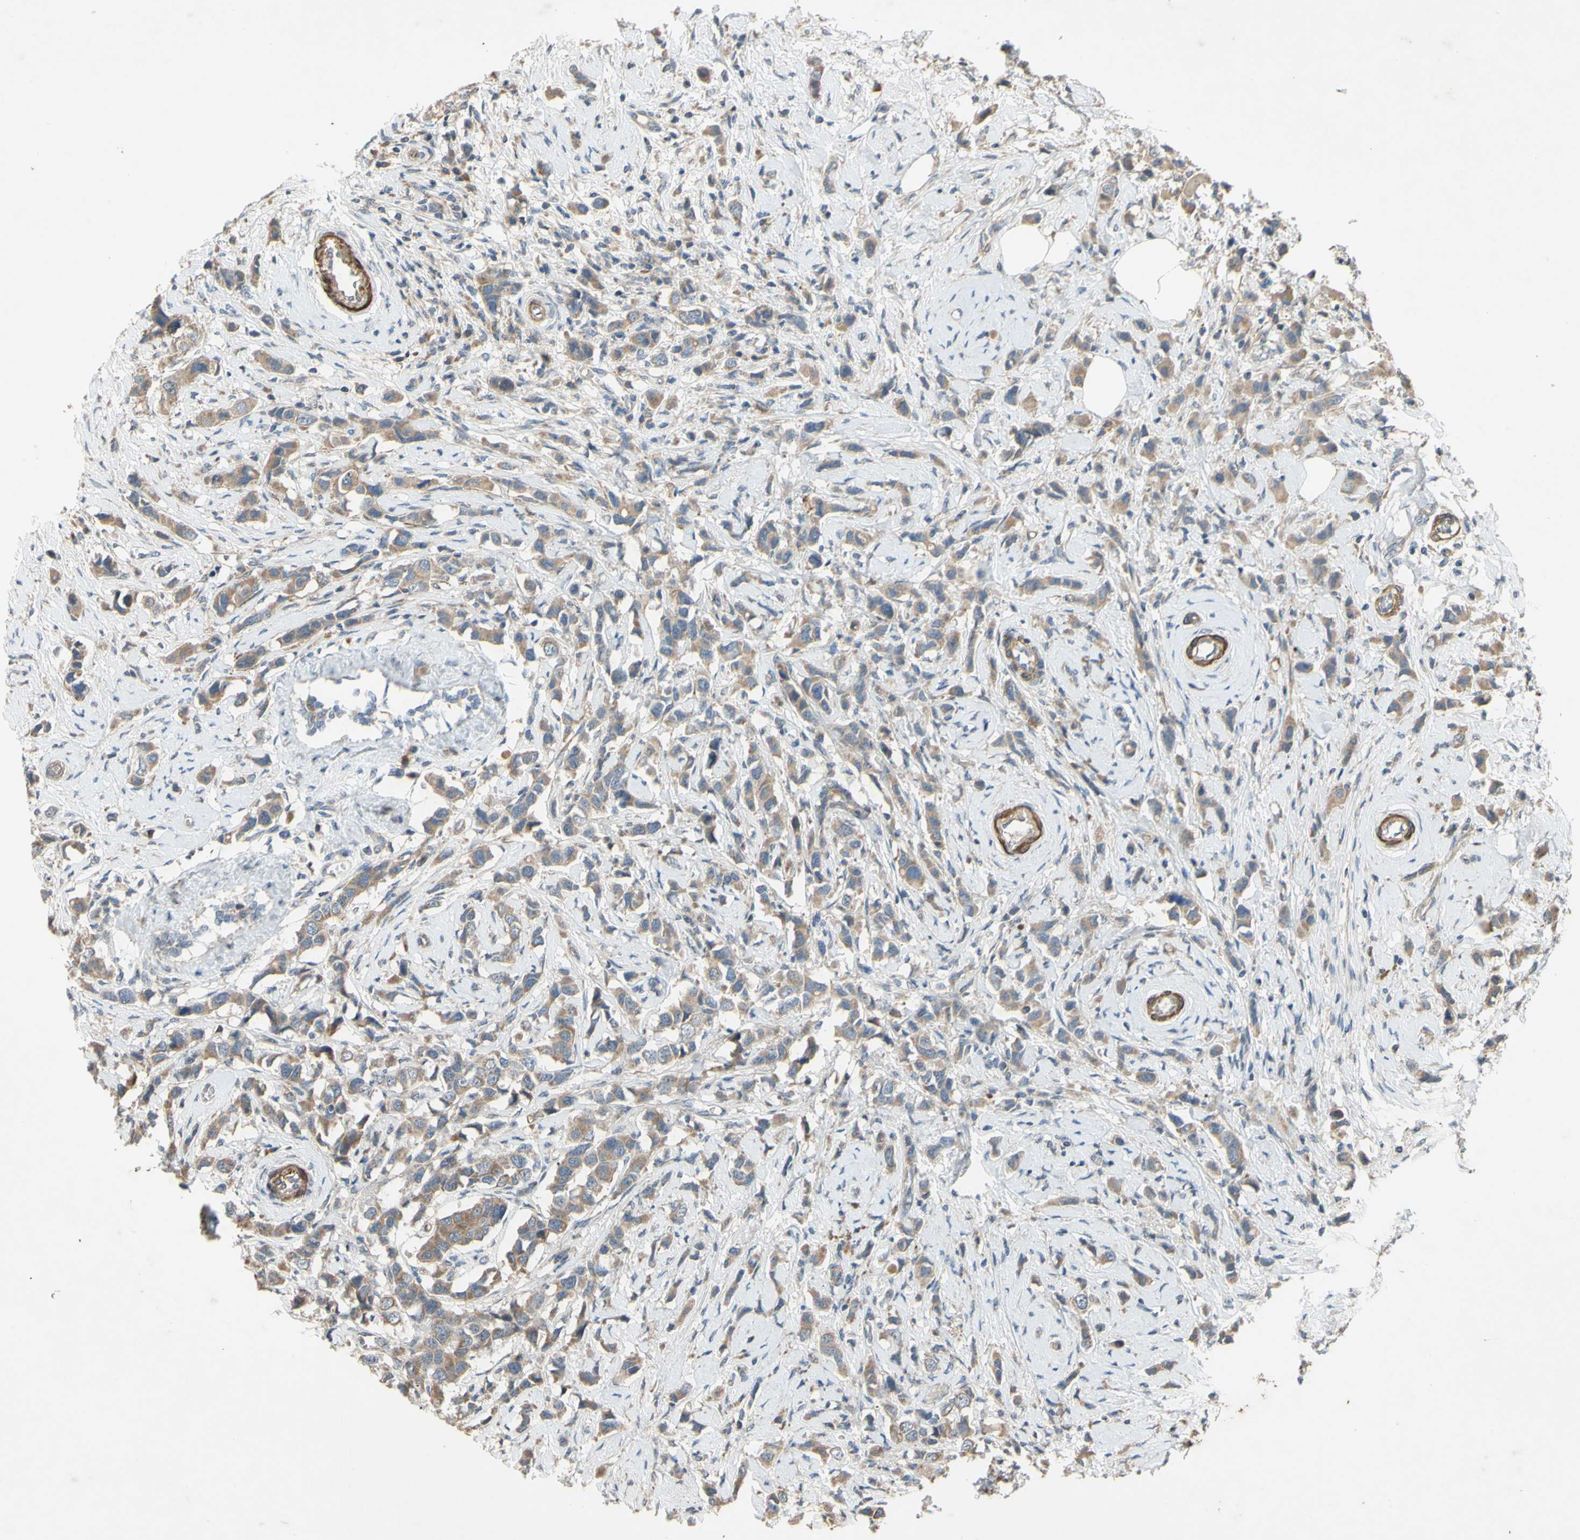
{"staining": {"intensity": "moderate", "quantity": ">75%", "location": "cytoplasmic/membranous"}, "tissue": "breast cancer", "cell_type": "Tumor cells", "image_type": "cancer", "snomed": [{"axis": "morphology", "description": "Normal tissue, NOS"}, {"axis": "morphology", "description": "Duct carcinoma"}, {"axis": "topography", "description": "Breast"}], "caption": "Protein analysis of breast cancer (infiltrating ductal carcinoma) tissue reveals moderate cytoplasmic/membranous expression in approximately >75% of tumor cells.", "gene": "PARD6A", "patient": {"sex": "female", "age": 50}}